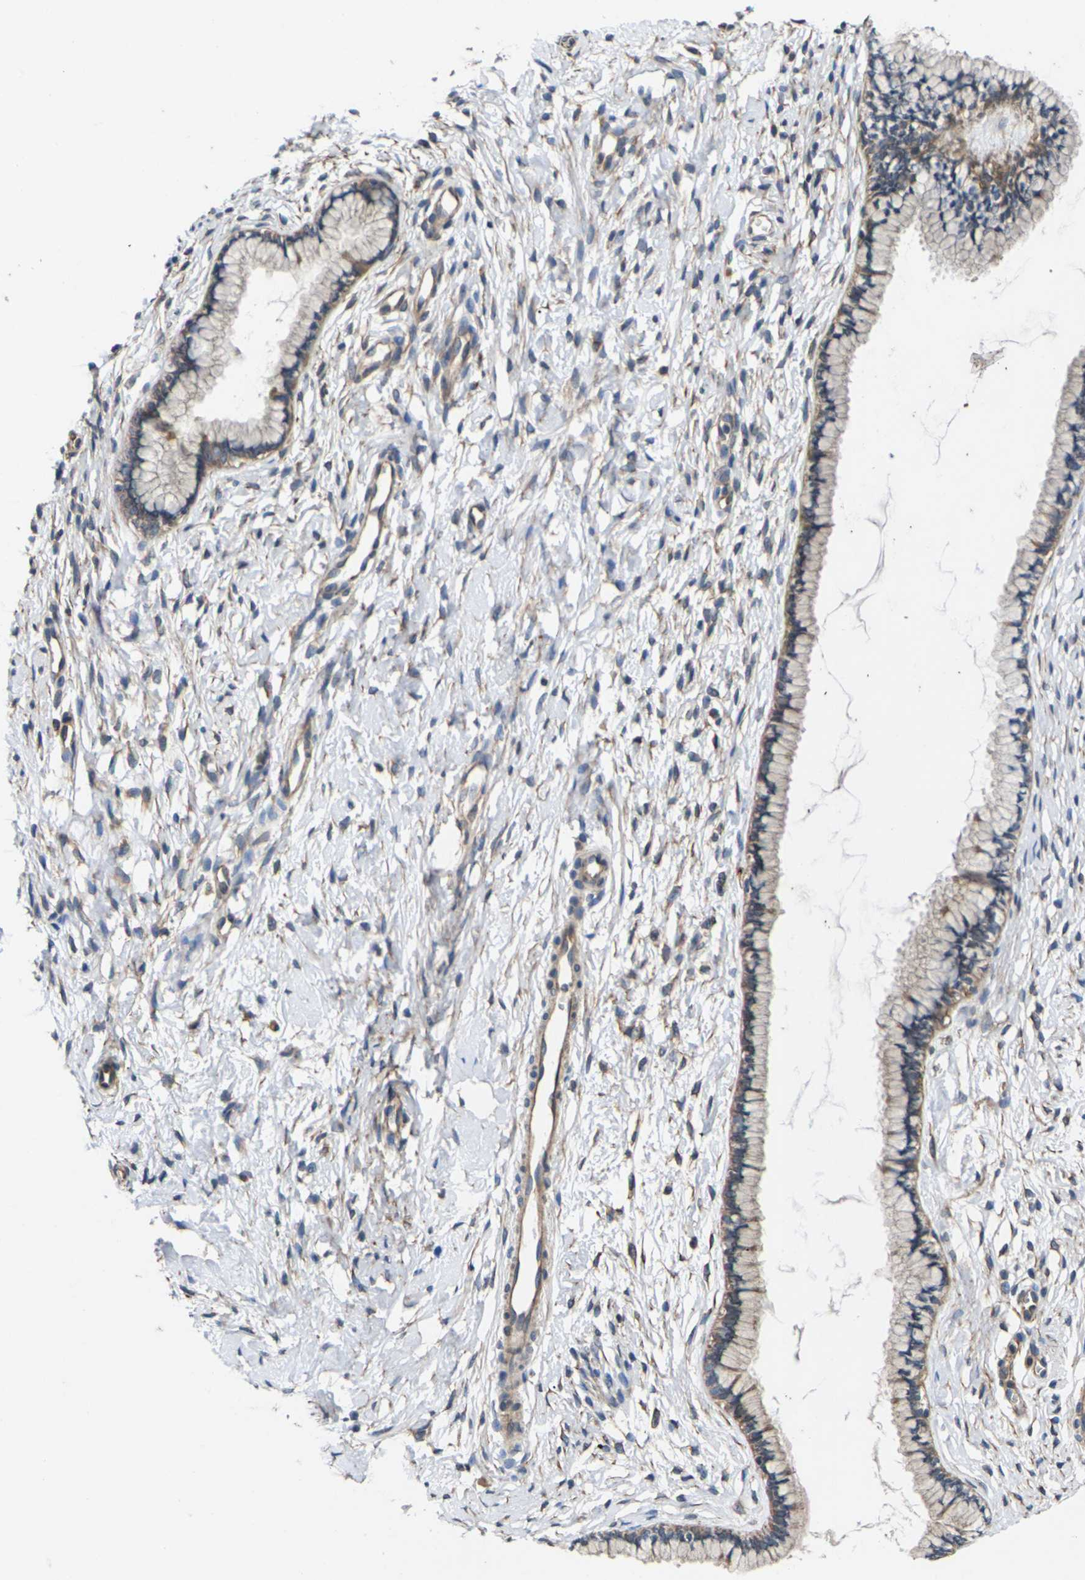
{"staining": {"intensity": "moderate", "quantity": "25%-75%", "location": "cytoplasmic/membranous"}, "tissue": "cervix", "cell_type": "Glandular cells", "image_type": "normal", "snomed": [{"axis": "morphology", "description": "Normal tissue, NOS"}, {"axis": "topography", "description": "Cervix"}], "caption": "IHC micrograph of unremarkable cervix: human cervix stained using immunohistochemistry demonstrates medium levels of moderate protein expression localized specifically in the cytoplasmic/membranous of glandular cells, appearing as a cytoplasmic/membranous brown color.", "gene": "DKK2", "patient": {"sex": "female", "age": 65}}